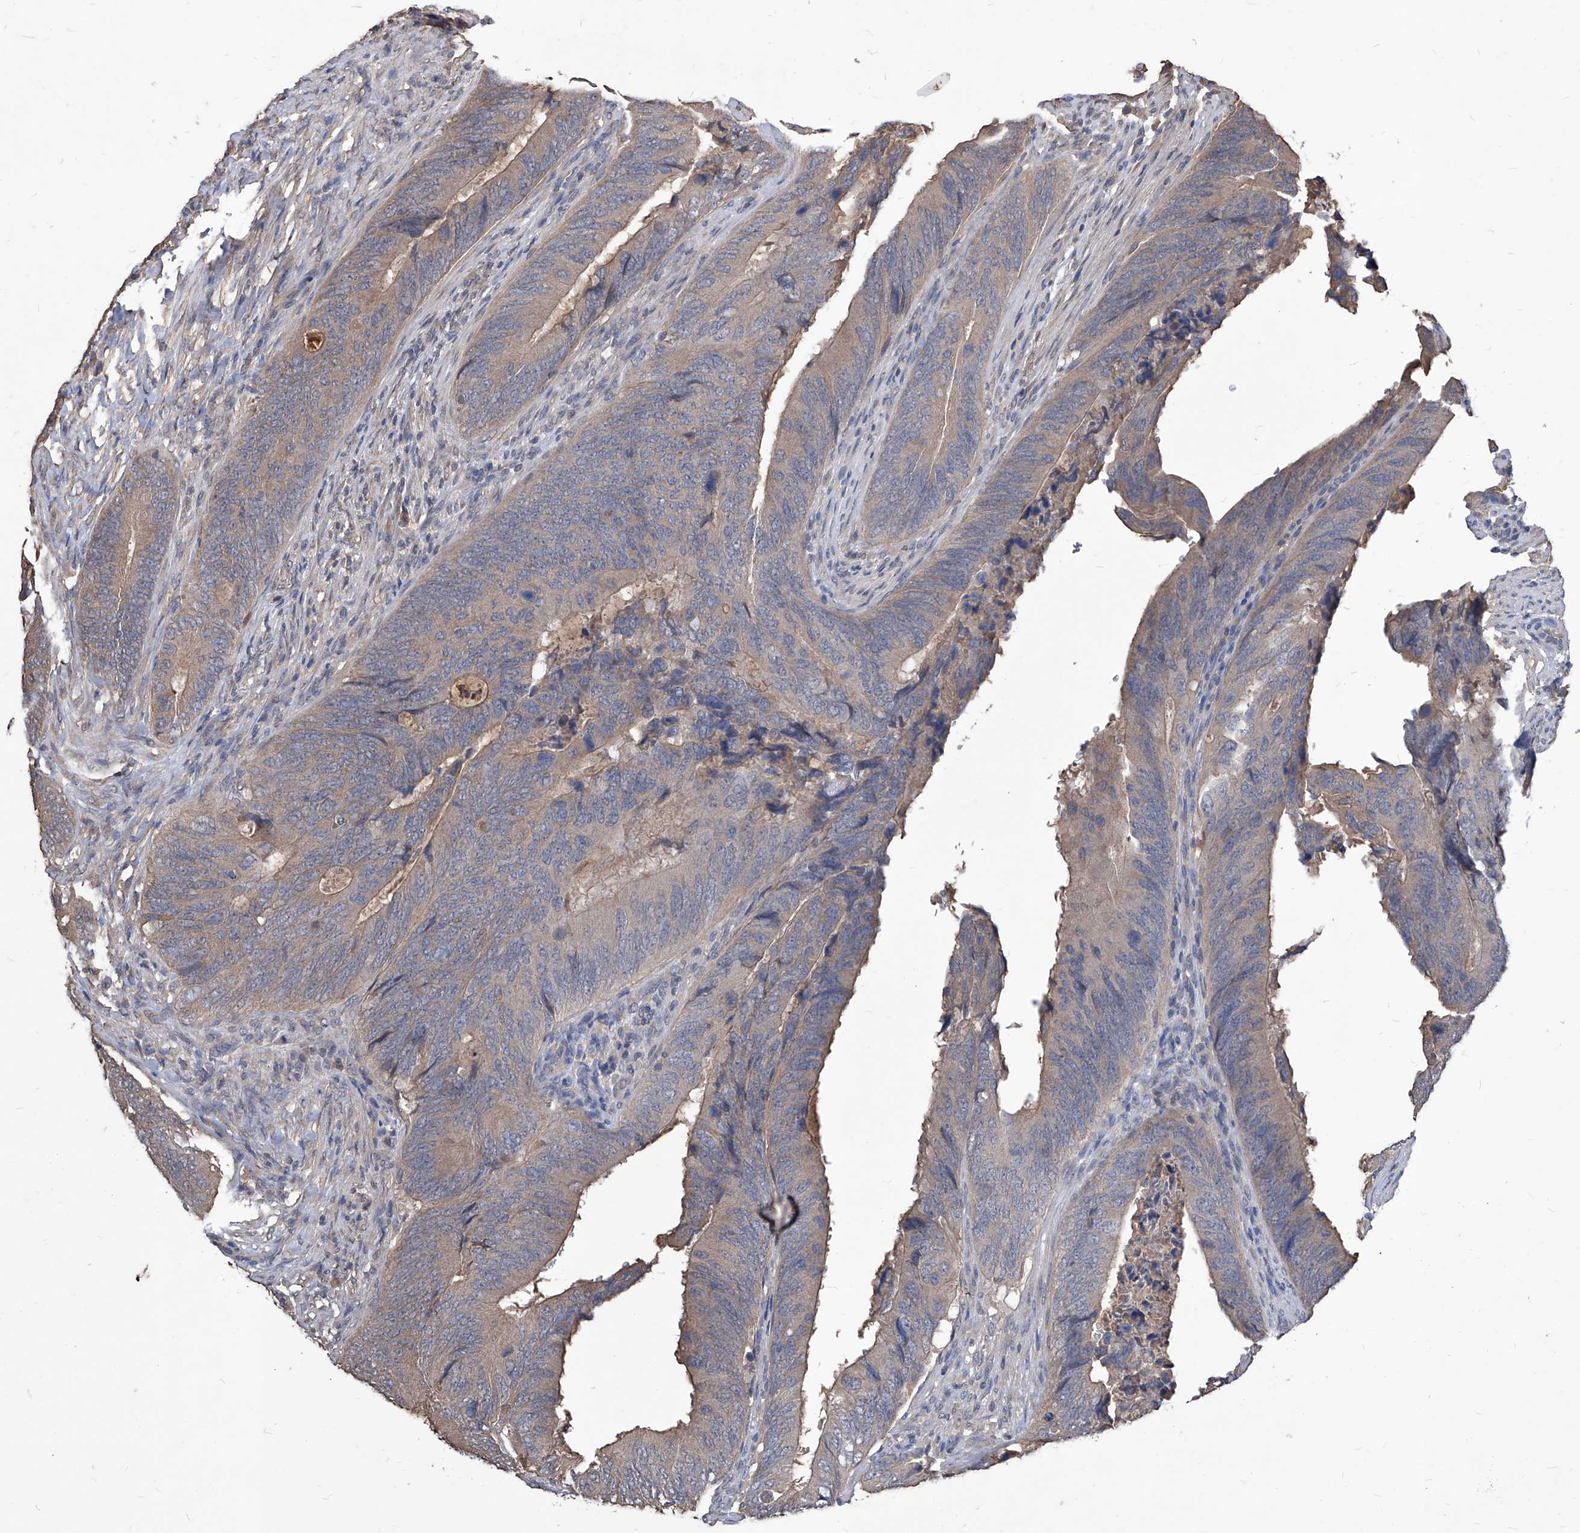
{"staining": {"intensity": "weak", "quantity": ">75%", "location": "cytoplasmic/membranous"}, "tissue": "colorectal cancer", "cell_type": "Tumor cells", "image_type": "cancer", "snomed": [{"axis": "morphology", "description": "Normal tissue, NOS"}, {"axis": "morphology", "description": "Adenocarcinoma, NOS"}, {"axis": "topography", "description": "Colon"}], "caption": "Protein expression analysis of human colorectal cancer reveals weak cytoplasmic/membranous staining in about >75% of tumor cells. The staining was performed using DAB to visualize the protein expression in brown, while the nuclei were stained in blue with hematoxylin (Magnification: 20x).", "gene": "SYNGR1", "patient": {"sex": "male", "age": 56}}